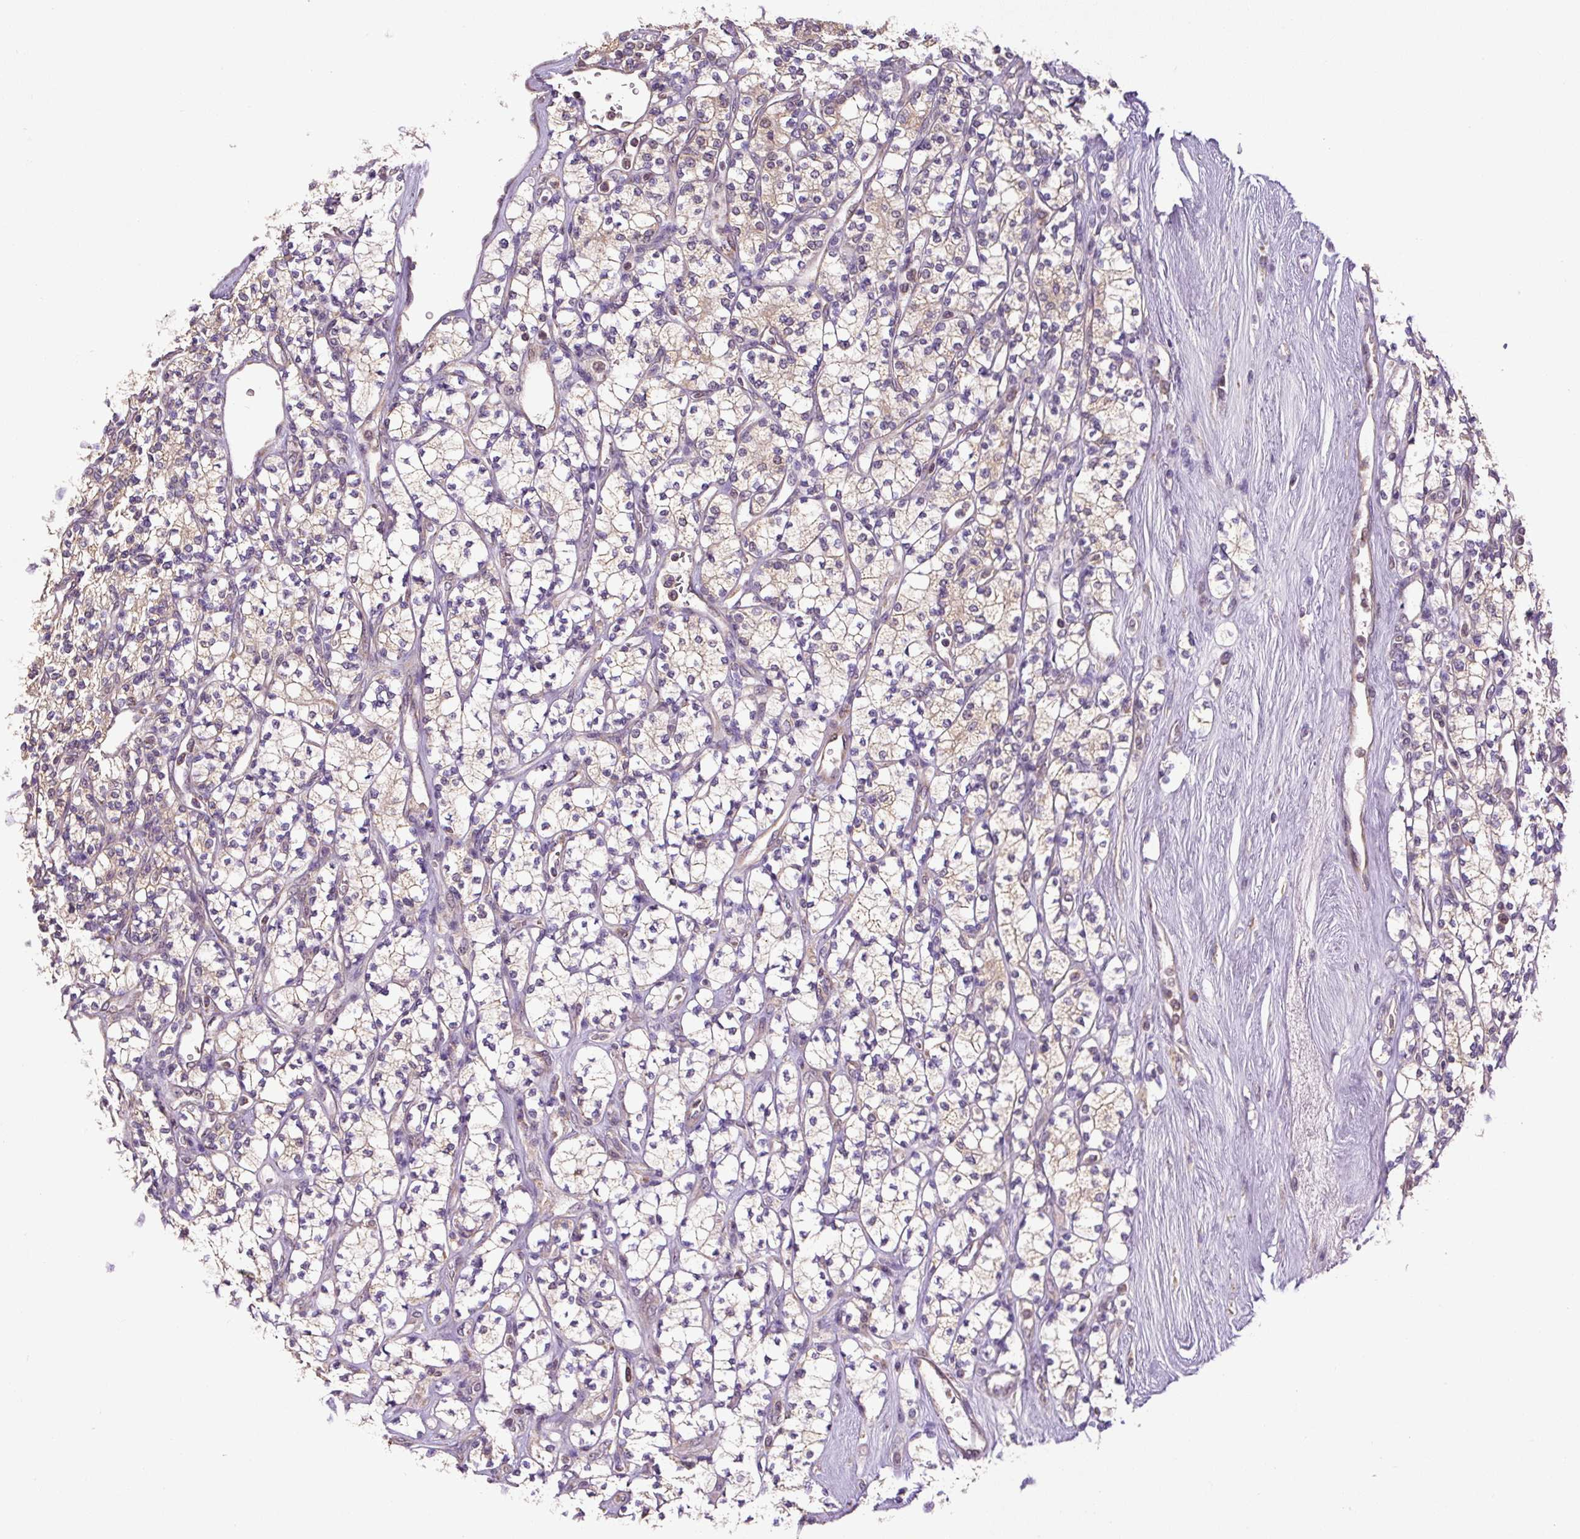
{"staining": {"intensity": "weak", "quantity": "<25%", "location": "cytoplasmic/membranous"}, "tissue": "renal cancer", "cell_type": "Tumor cells", "image_type": "cancer", "snomed": [{"axis": "morphology", "description": "Adenocarcinoma, NOS"}, {"axis": "topography", "description": "Kidney"}], "caption": "High magnification brightfield microscopy of adenocarcinoma (renal) stained with DAB (3,3'-diaminobenzidine) (brown) and counterstained with hematoxylin (blue): tumor cells show no significant staining. (Brightfield microscopy of DAB IHC at high magnification).", "gene": "MFSD9", "patient": {"sex": "male", "age": 77}}